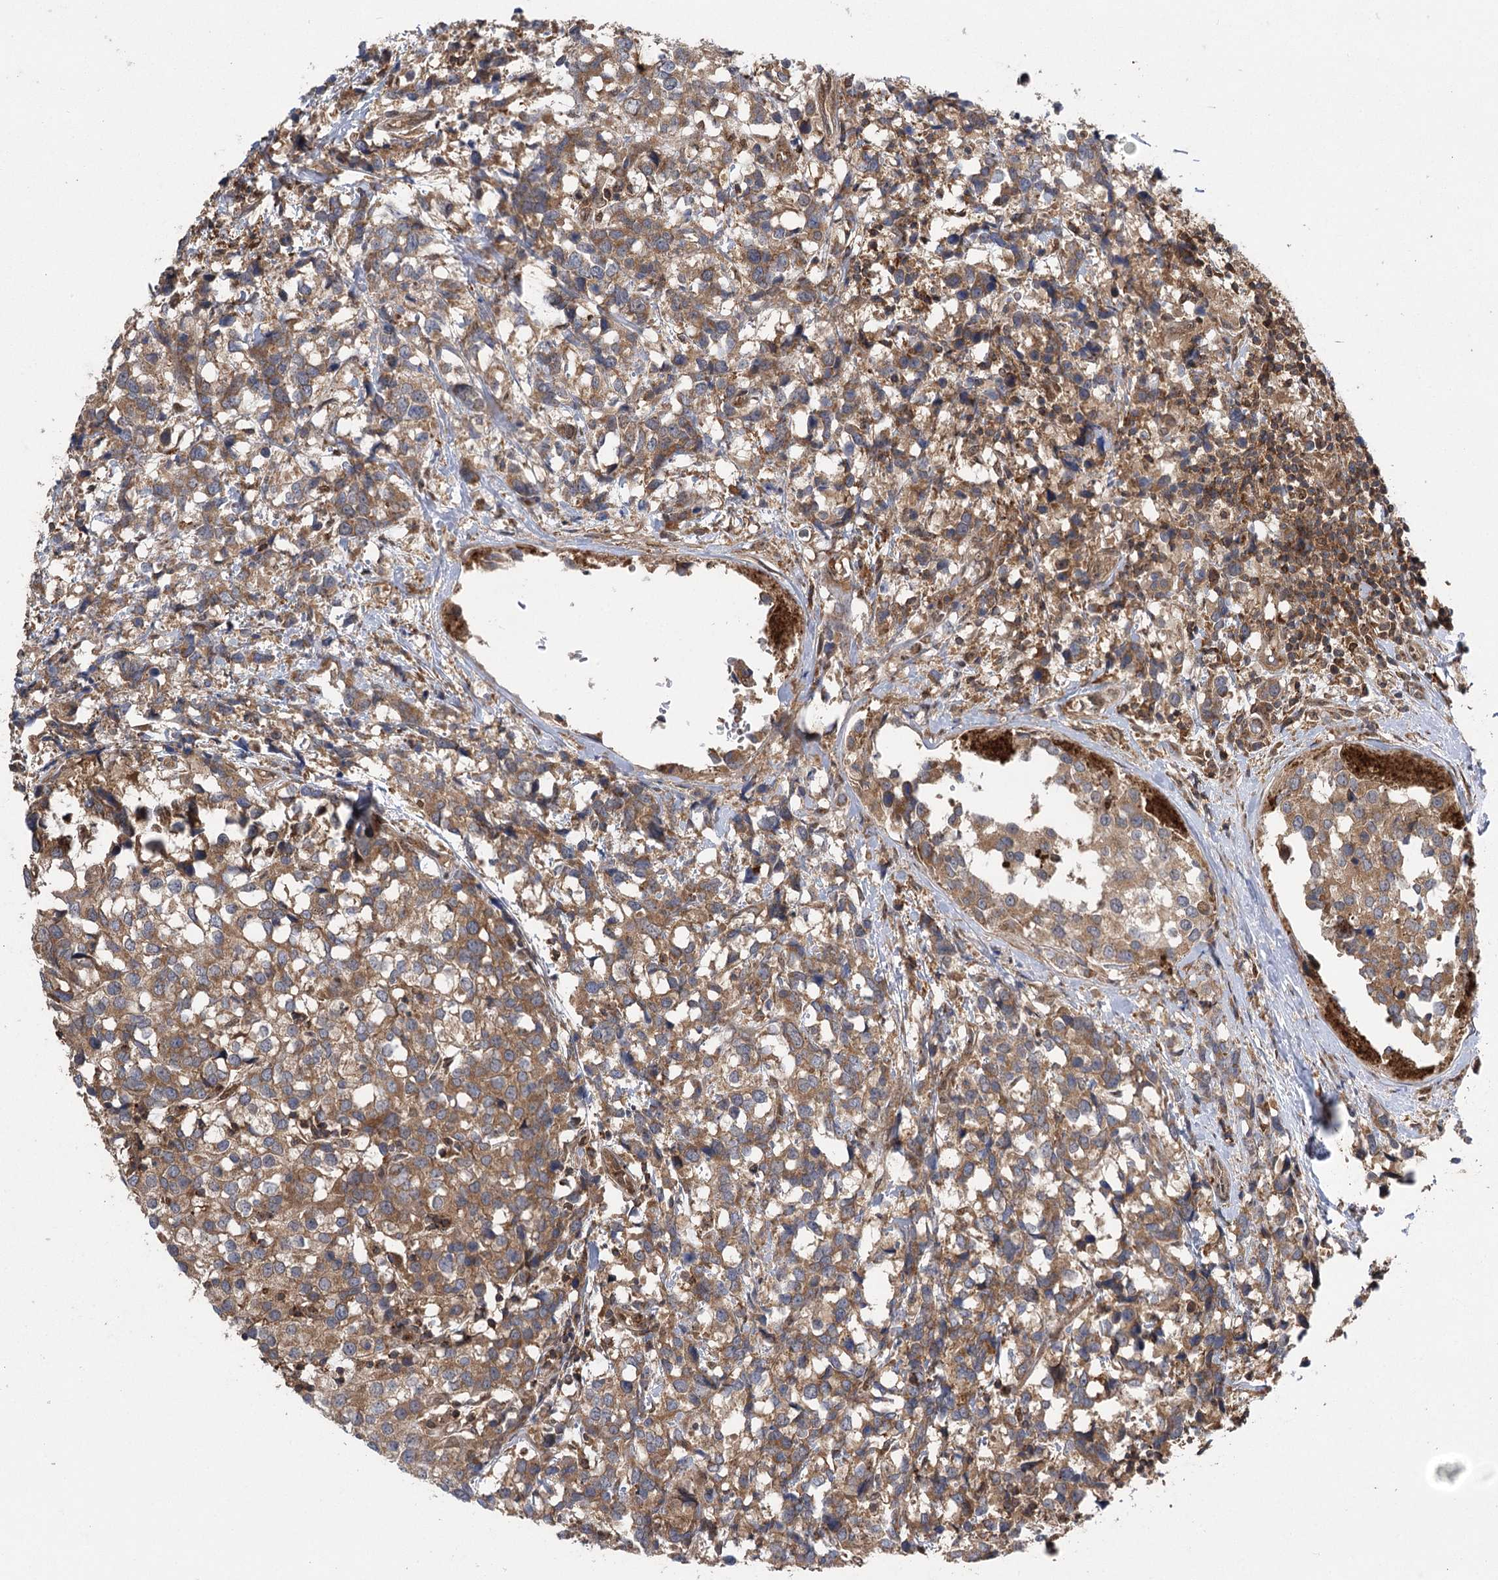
{"staining": {"intensity": "moderate", "quantity": ">75%", "location": "cytoplasmic/membranous"}, "tissue": "breast cancer", "cell_type": "Tumor cells", "image_type": "cancer", "snomed": [{"axis": "morphology", "description": "Lobular carcinoma"}, {"axis": "topography", "description": "Breast"}], "caption": "A brown stain highlights moderate cytoplasmic/membranous staining of a protein in human breast lobular carcinoma tumor cells. (DAB (3,3'-diaminobenzidine) IHC with brightfield microscopy, high magnification).", "gene": "C12orf4", "patient": {"sex": "female", "age": 59}}